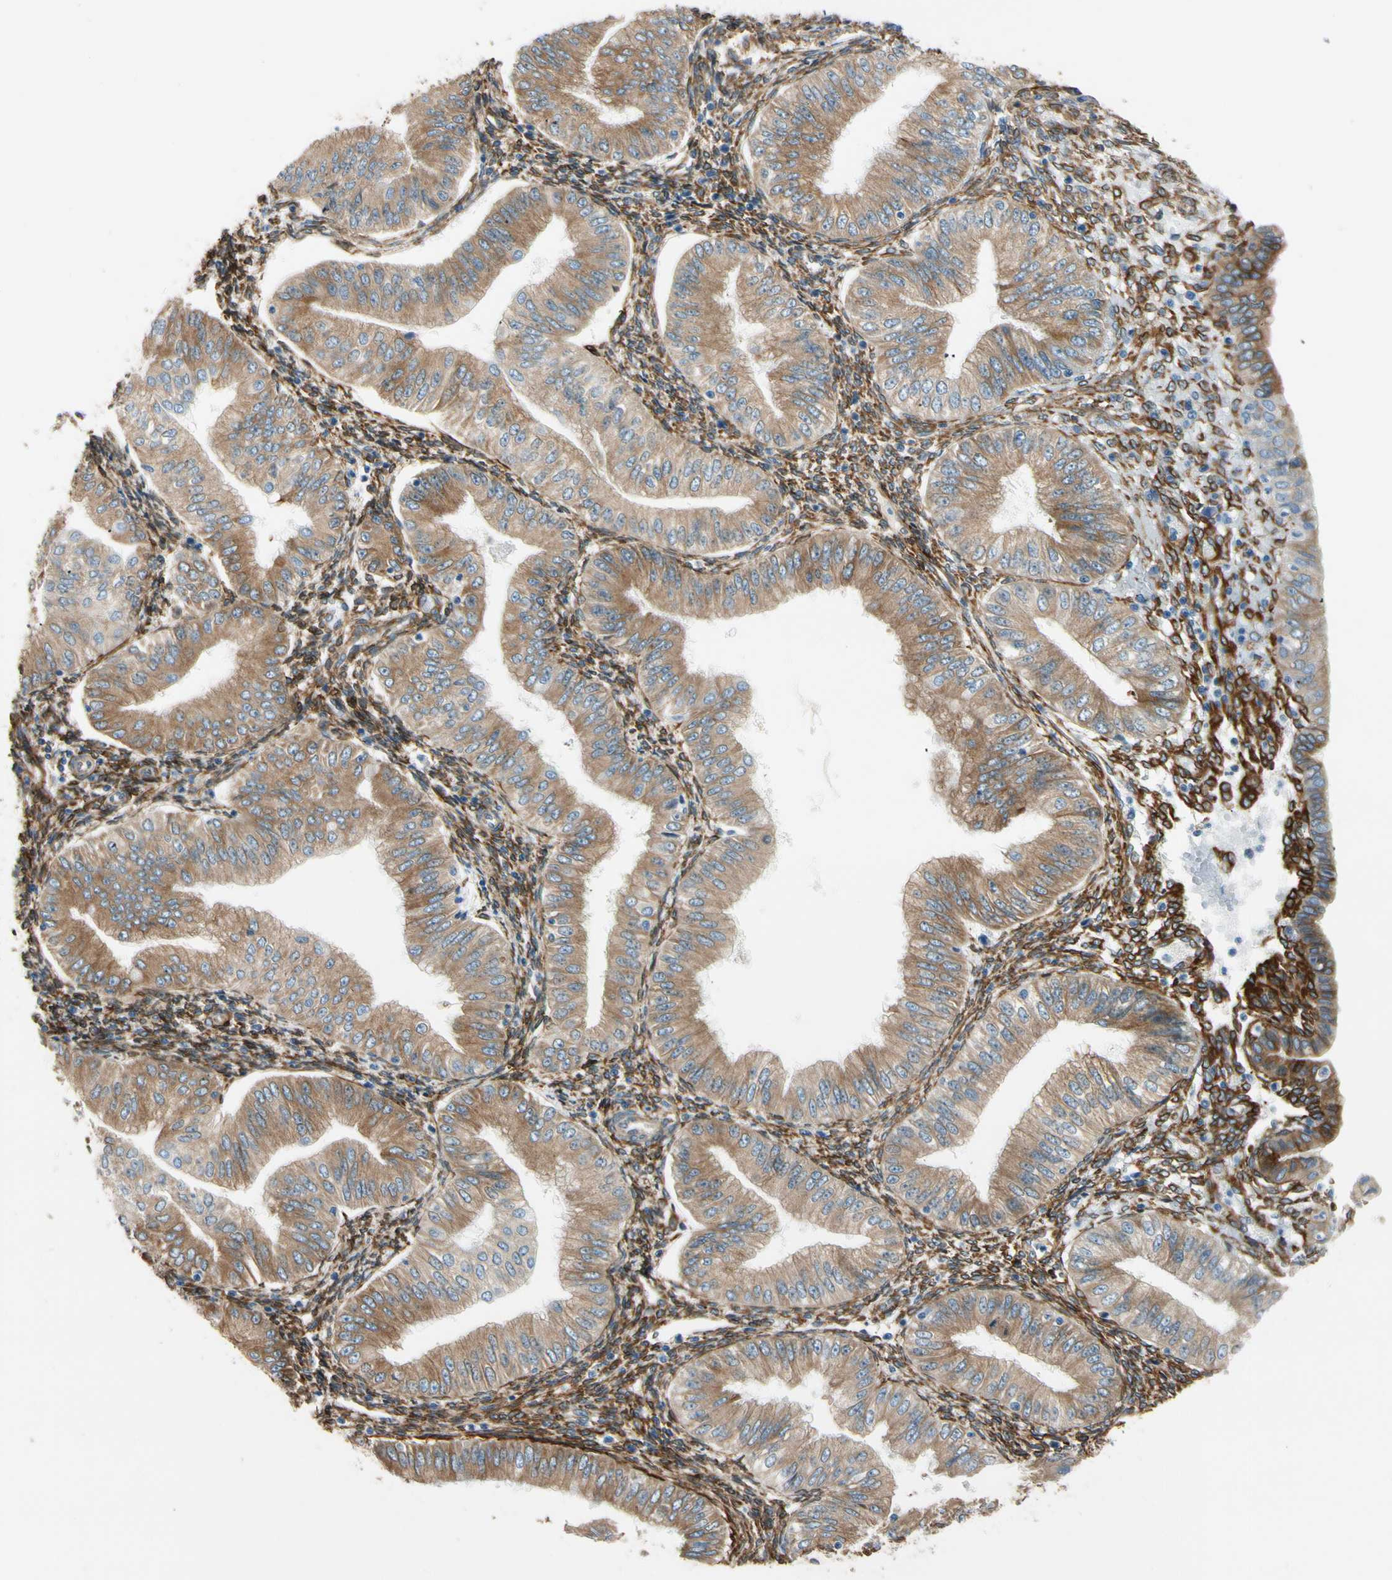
{"staining": {"intensity": "moderate", "quantity": ">75%", "location": "cytoplasmic/membranous"}, "tissue": "endometrial cancer", "cell_type": "Tumor cells", "image_type": "cancer", "snomed": [{"axis": "morphology", "description": "Normal tissue, NOS"}, {"axis": "morphology", "description": "Adenocarcinoma, NOS"}, {"axis": "topography", "description": "Endometrium"}], "caption": "A photomicrograph of endometrial cancer (adenocarcinoma) stained for a protein demonstrates moderate cytoplasmic/membranous brown staining in tumor cells. (brown staining indicates protein expression, while blue staining denotes nuclei).", "gene": "FKBP7", "patient": {"sex": "female", "age": 53}}